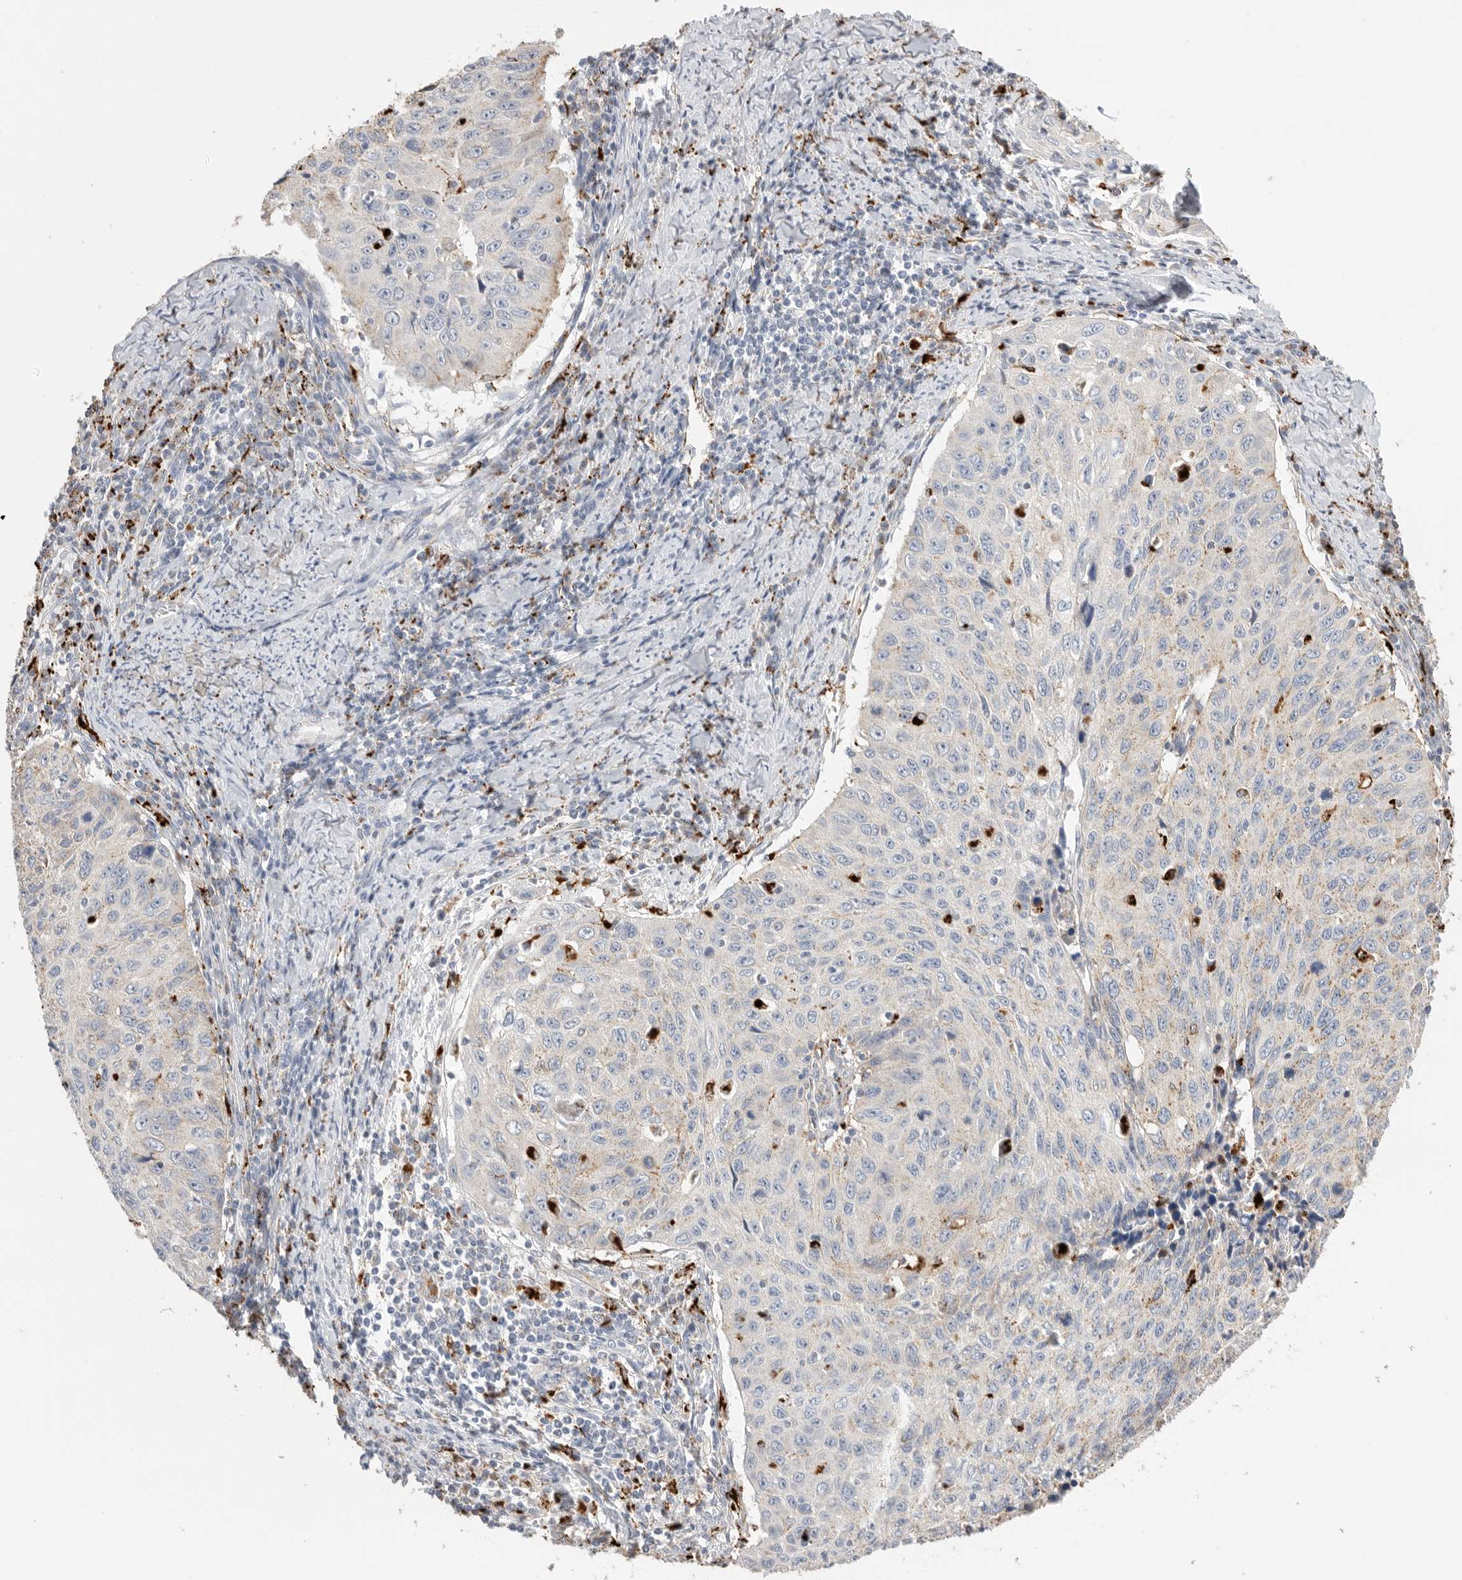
{"staining": {"intensity": "moderate", "quantity": "<25%", "location": "cytoplasmic/membranous,nuclear"}, "tissue": "cervical cancer", "cell_type": "Tumor cells", "image_type": "cancer", "snomed": [{"axis": "morphology", "description": "Squamous cell carcinoma, NOS"}, {"axis": "topography", "description": "Cervix"}], "caption": "Cervical cancer stained for a protein displays moderate cytoplasmic/membranous and nuclear positivity in tumor cells.", "gene": "GGH", "patient": {"sex": "female", "age": 53}}